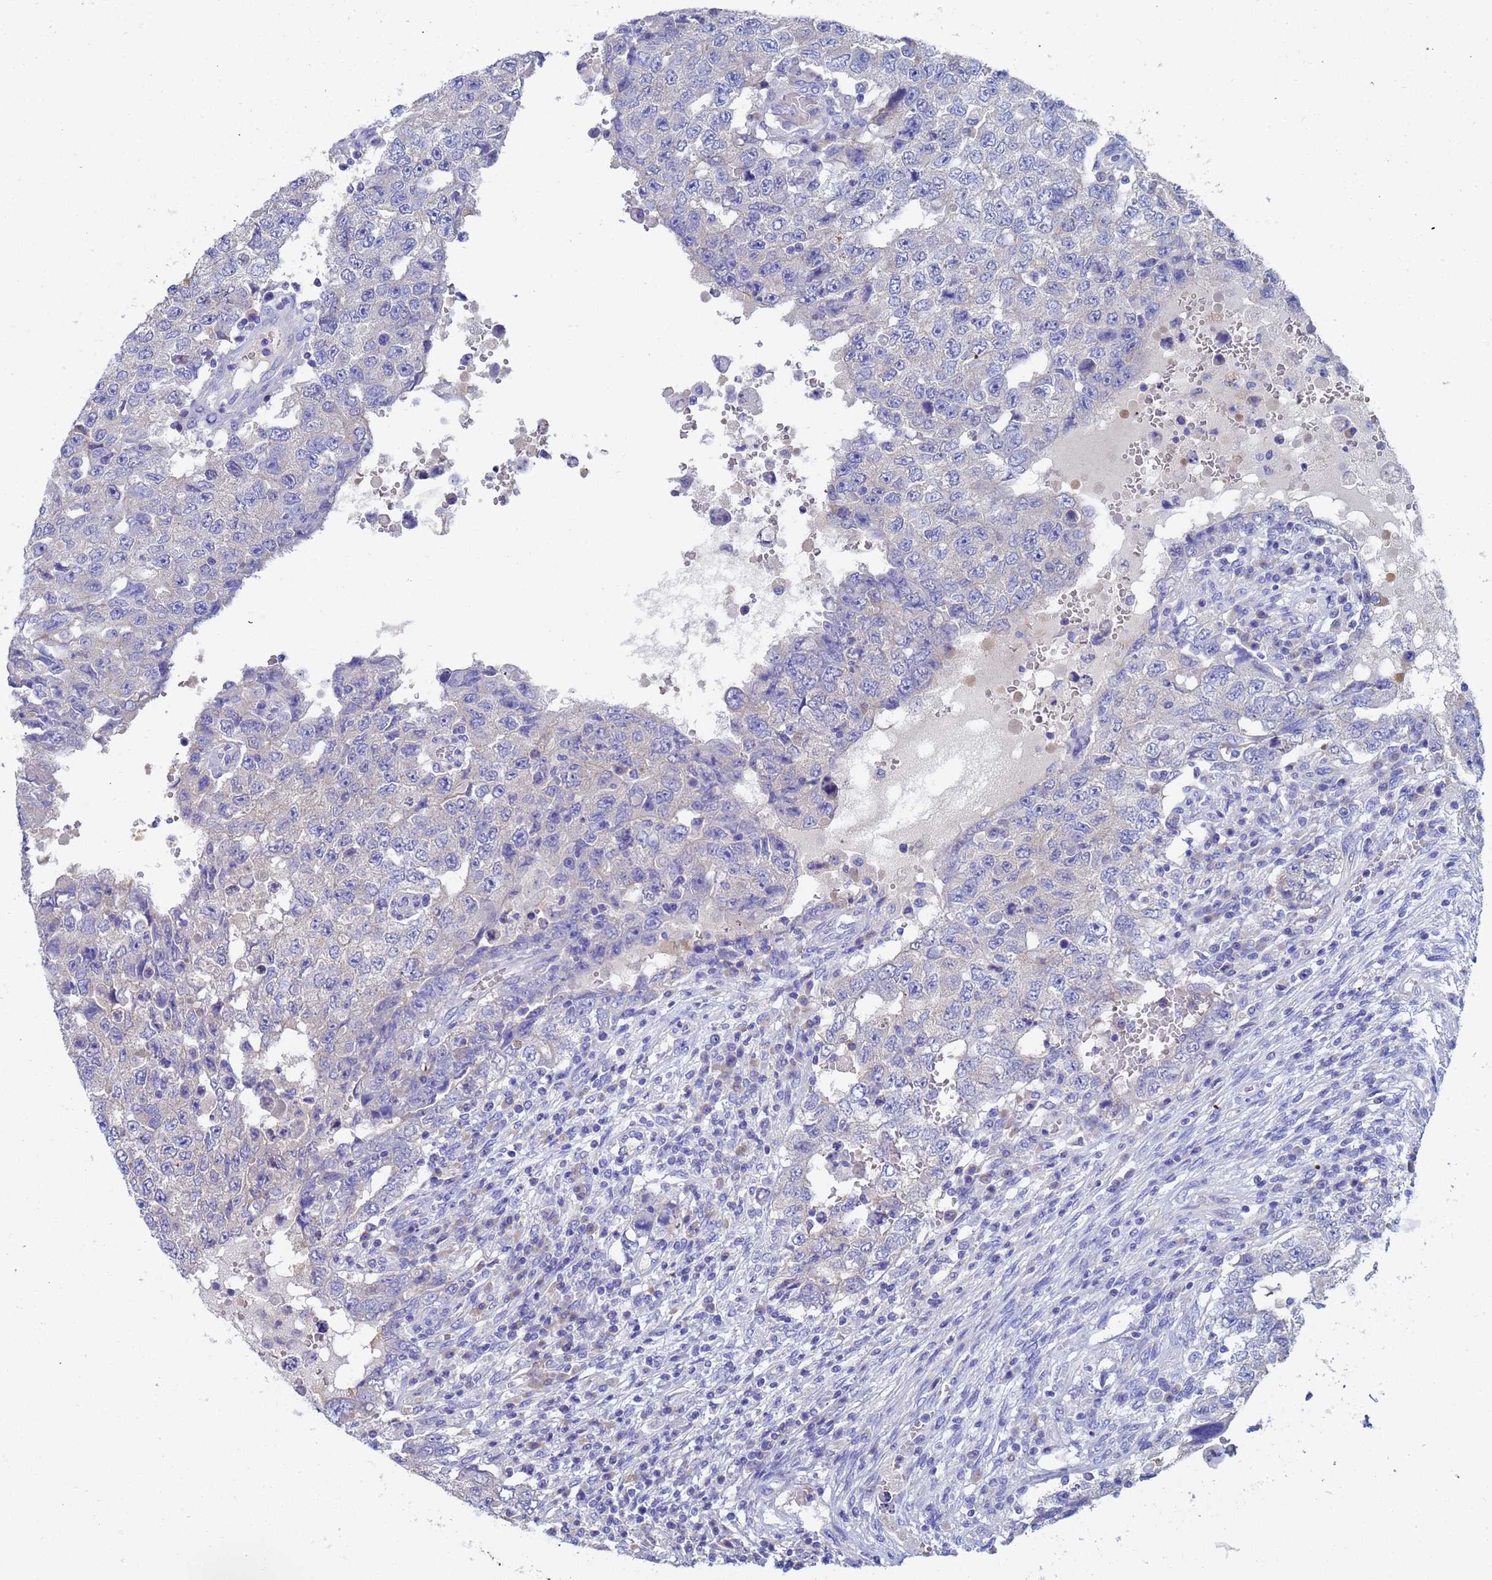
{"staining": {"intensity": "negative", "quantity": "none", "location": "none"}, "tissue": "testis cancer", "cell_type": "Tumor cells", "image_type": "cancer", "snomed": [{"axis": "morphology", "description": "Carcinoma, Embryonal, NOS"}, {"axis": "topography", "description": "Testis"}], "caption": "High magnification brightfield microscopy of testis embryonal carcinoma stained with DAB (3,3'-diaminobenzidine) (brown) and counterstained with hematoxylin (blue): tumor cells show no significant positivity.", "gene": "UBE2O", "patient": {"sex": "male", "age": 26}}